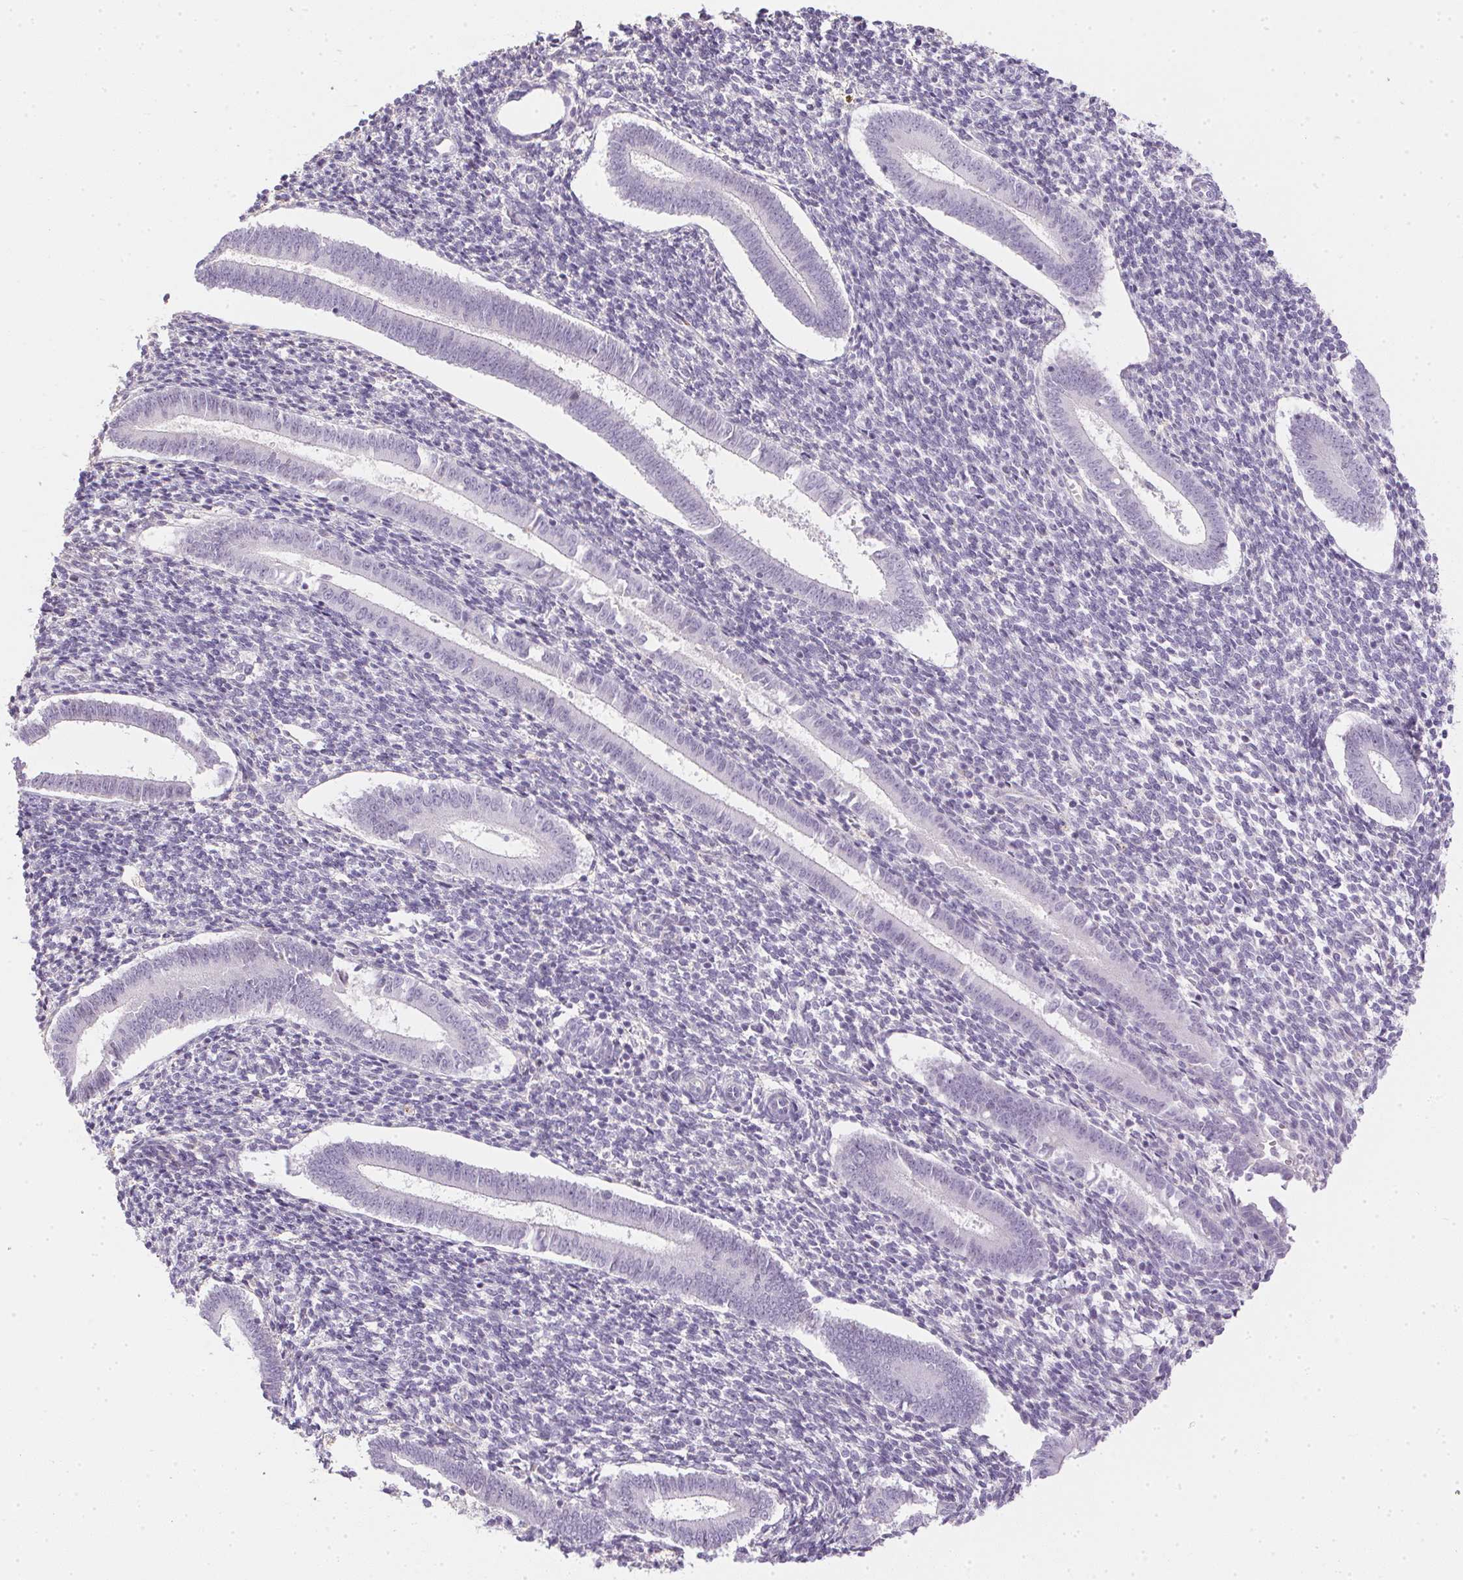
{"staining": {"intensity": "negative", "quantity": "none", "location": "none"}, "tissue": "endometrium", "cell_type": "Cells in endometrial stroma", "image_type": "normal", "snomed": [{"axis": "morphology", "description": "Normal tissue, NOS"}, {"axis": "topography", "description": "Endometrium"}], "caption": "DAB immunohistochemical staining of unremarkable human endometrium shows no significant positivity in cells in endometrial stroma.", "gene": "PRL", "patient": {"sex": "female", "age": 25}}